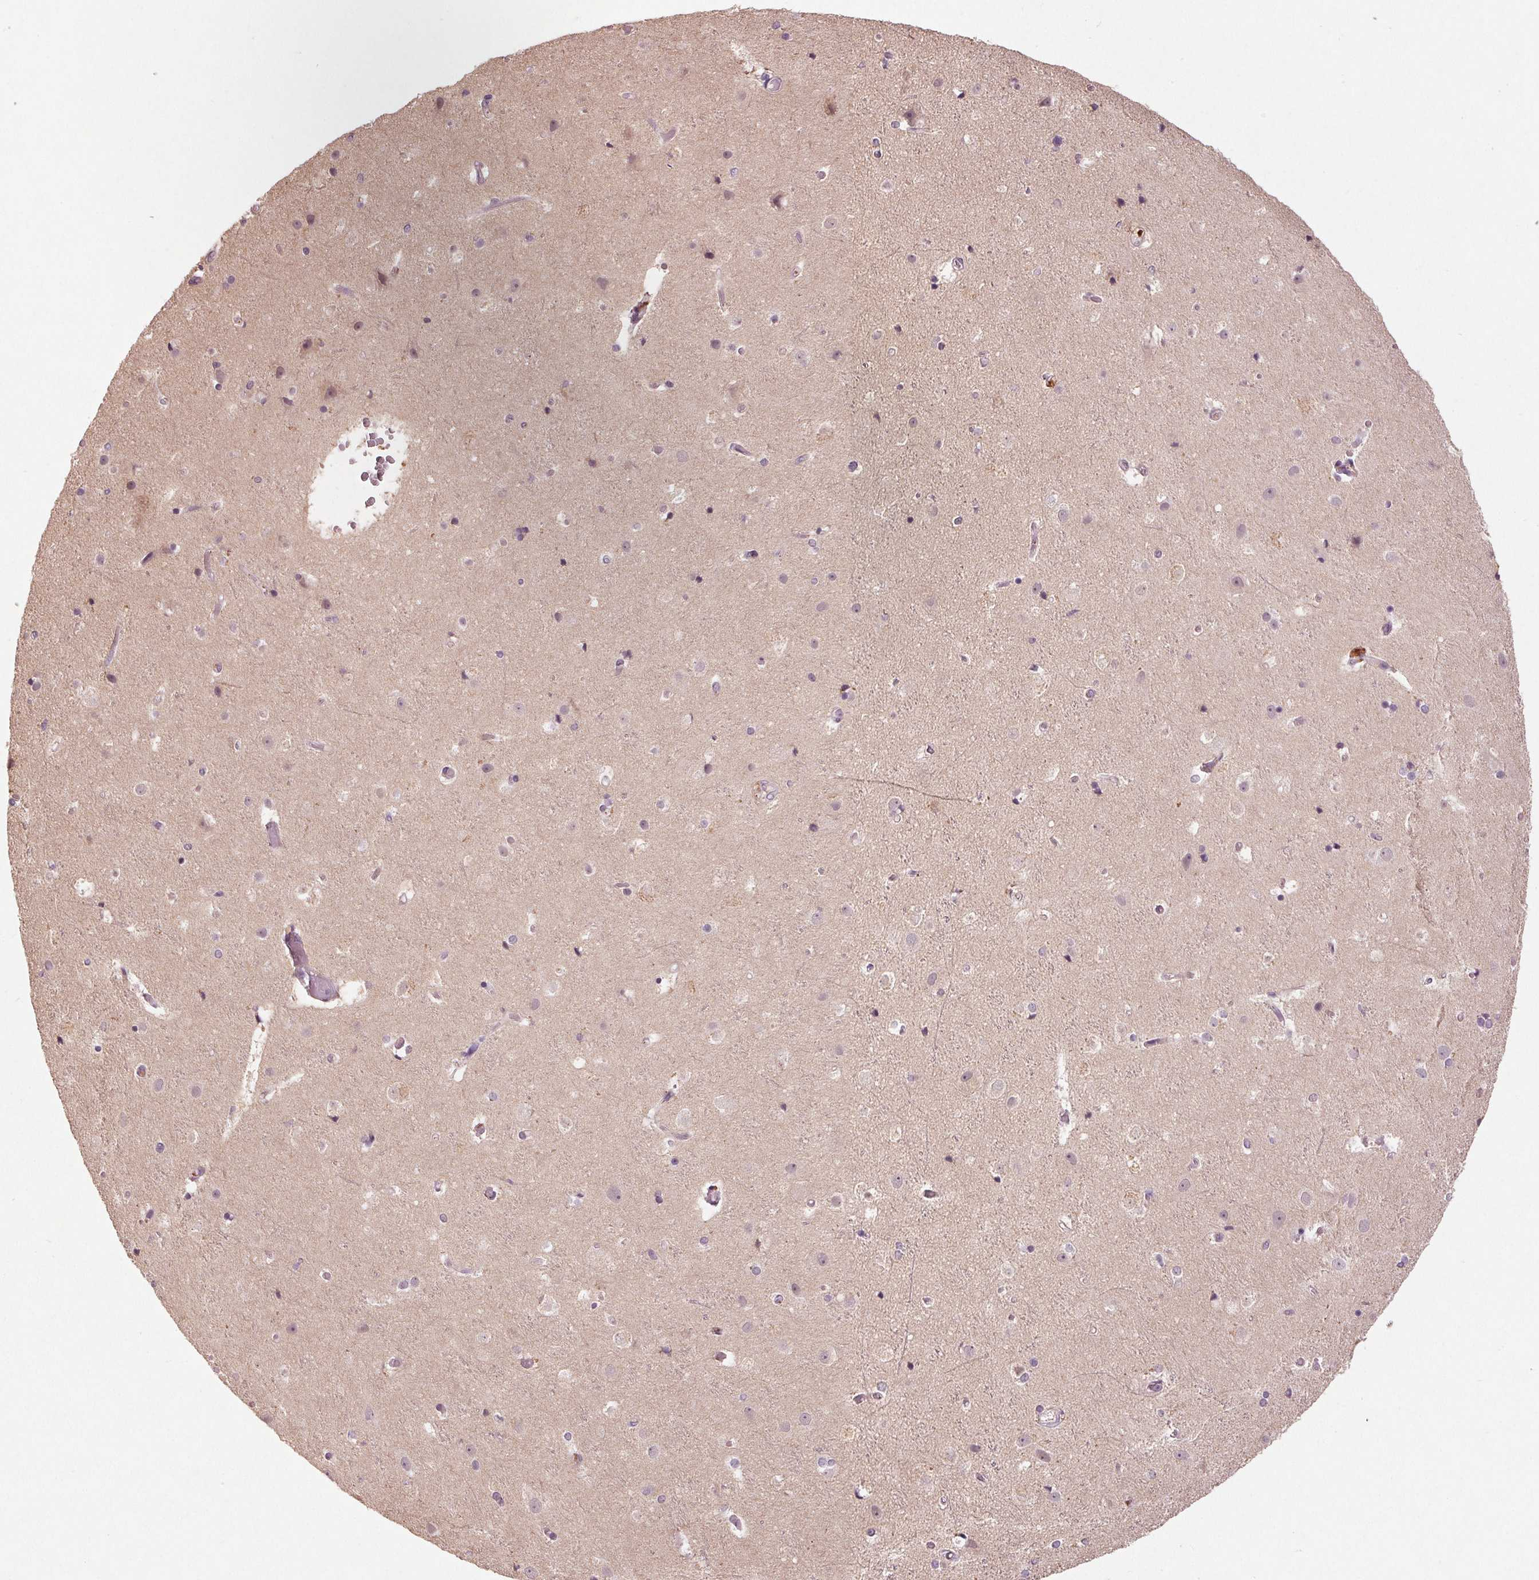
{"staining": {"intensity": "negative", "quantity": "none", "location": "none"}, "tissue": "cerebral cortex", "cell_type": "Endothelial cells", "image_type": "normal", "snomed": [{"axis": "morphology", "description": "Normal tissue, NOS"}, {"axis": "topography", "description": "Cerebral cortex"}], "caption": "This is a histopathology image of immunohistochemistry (IHC) staining of unremarkable cerebral cortex, which shows no staining in endothelial cells. (Brightfield microscopy of DAB immunohistochemistry at high magnification).", "gene": "ZNF605", "patient": {"sex": "female", "age": 52}}